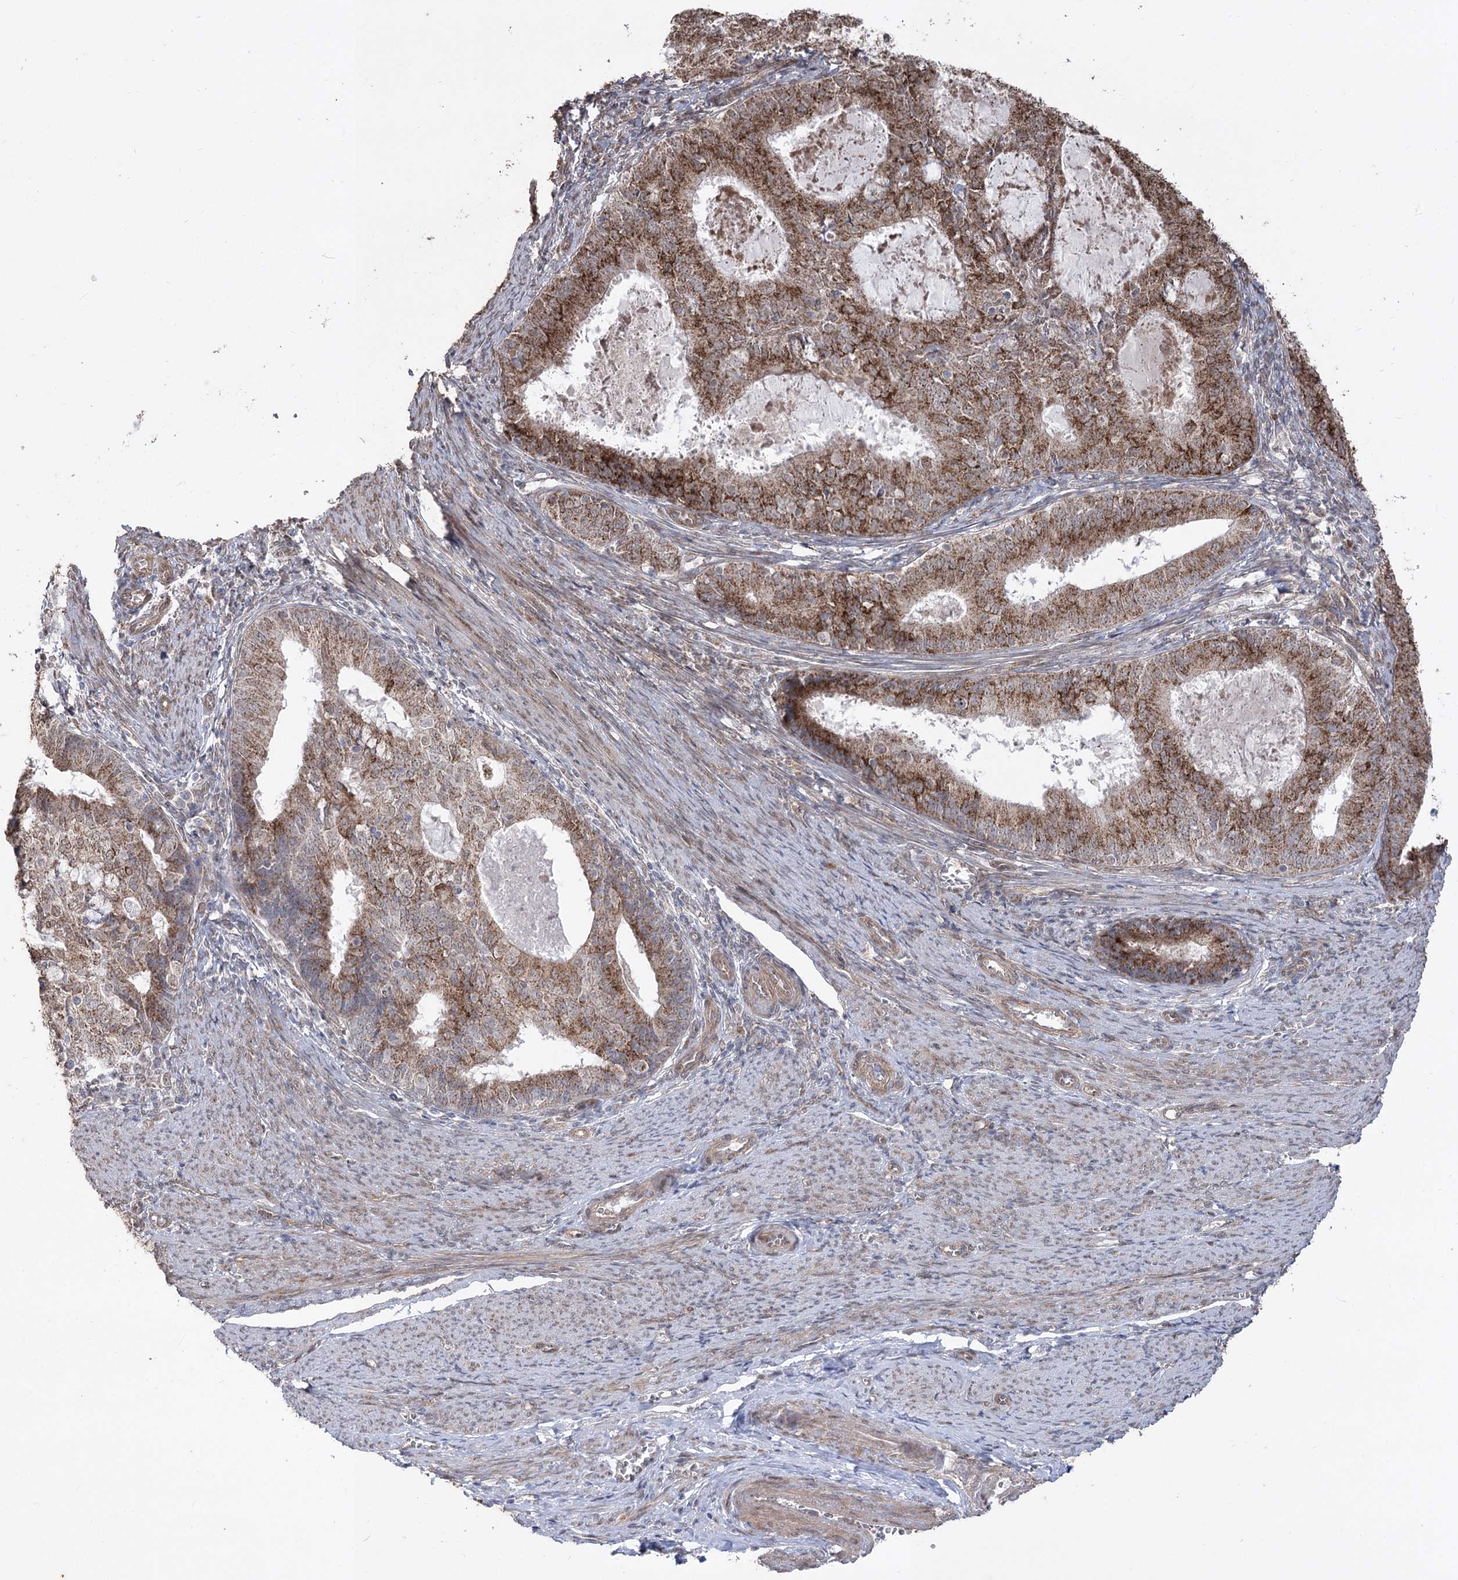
{"staining": {"intensity": "strong", "quantity": ">75%", "location": "cytoplasmic/membranous"}, "tissue": "endometrial cancer", "cell_type": "Tumor cells", "image_type": "cancer", "snomed": [{"axis": "morphology", "description": "Adenocarcinoma, NOS"}, {"axis": "topography", "description": "Endometrium"}], "caption": "Immunohistochemical staining of human adenocarcinoma (endometrial) demonstrates strong cytoplasmic/membranous protein positivity in approximately >75% of tumor cells.", "gene": "ZSCAN23", "patient": {"sex": "female", "age": 57}}